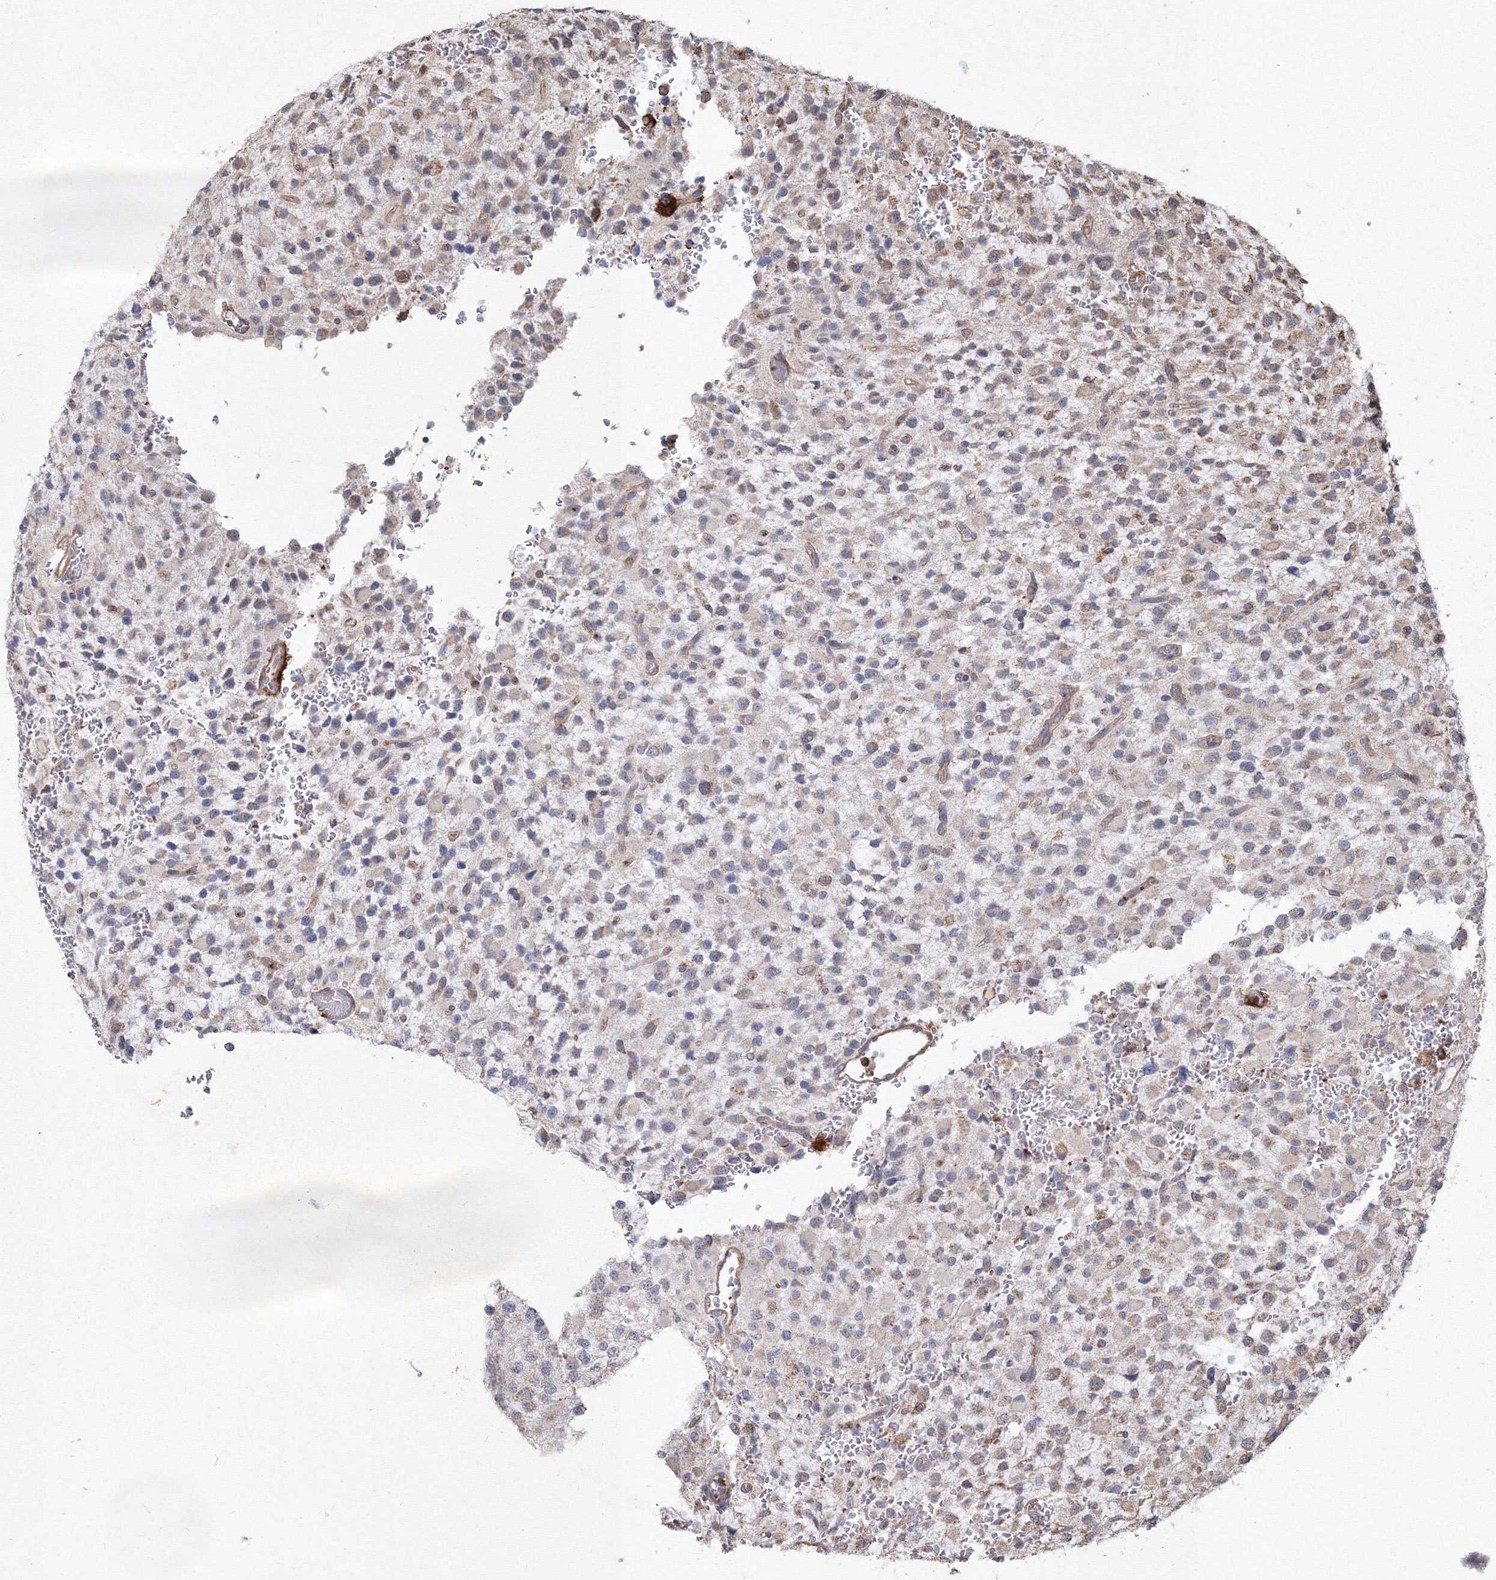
{"staining": {"intensity": "negative", "quantity": "none", "location": "none"}, "tissue": "glioma", "cell_type": "Tumor cells", "image_type": "cancer", "snomed": [{"axis": "morphology", "description": "Glioma, malignant, High grade"}, {"axis": "topography", "description": "Brain"}], "caption": "IHC photomicrograph of malignant high-grade glioma stained for a protein (brown), which shows no expression in tumor cells.", "gene": "TMEM139", "patient": {"sex": "male", "age": 34}}